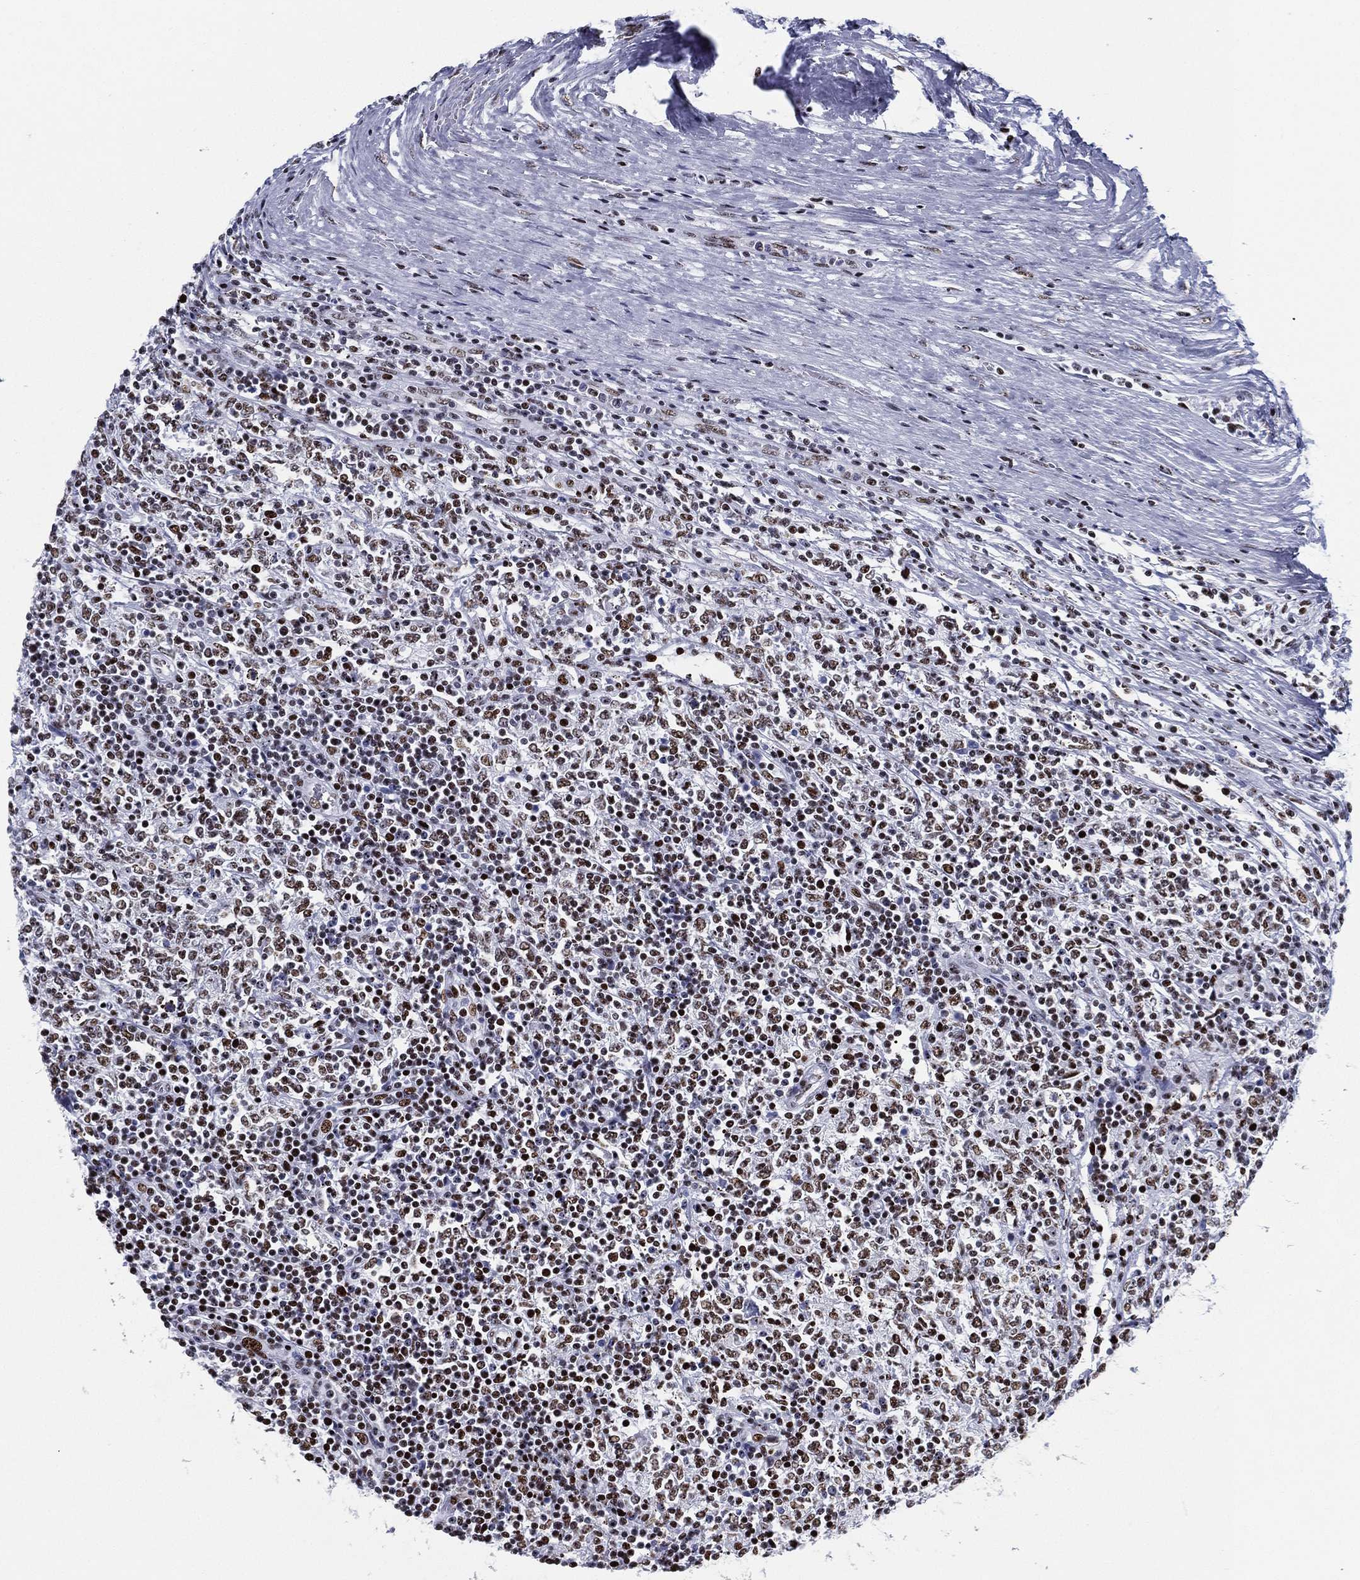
{"staining": {"intensity": "strong", "quantity": "25%-75%", "location": "nuclear"}, "tissue": "lymphoma", "cell_type": "Tumor cells", "image_type": "cancer", "snomed": [{"axis": "morphology", "description": "Malignant lymphoma, non-Hodgkin's type, High grade"}, {"axis": "topography", "description": "Lymph node"}], "caption": "High-magnification brightfield microscopy of malignant lymphoma, non-Hodgkin's type (high-grade) stained with DAB (brown) and counterstained with hematoxylin (blue). tumor cells exhibit strong nuclear positivity is present in approximately25%-75% of cells. The staining was performed using DAB, with brown indicating positive protein expression. Nuclei are stained blue with hematoxylin.", "gene": "CYB561D2", "patient": {"sex": "female", "age": 84}}